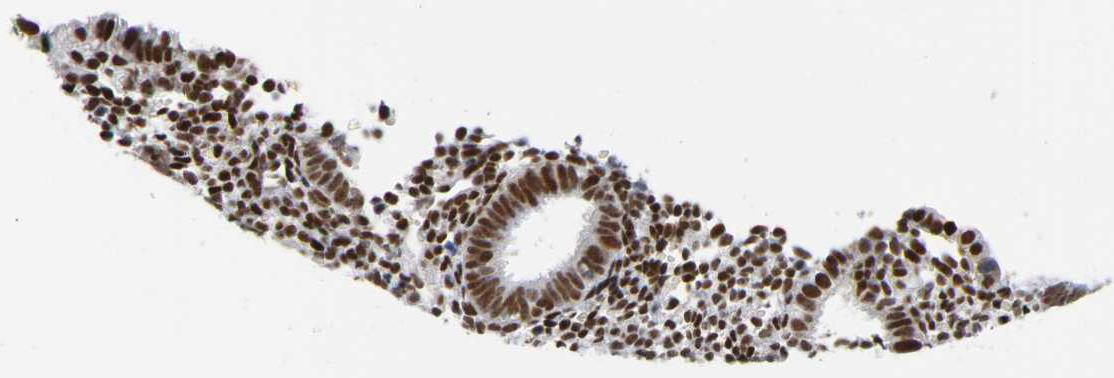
{"staining": {"intensity": "strong", "quantity": ">75%", "location": "nuclear"}, "tissue": "endometrium", "cell_type": "Cells in endometrial stroma", "image_type": "normal", "snomed": [{"axis": "morphology", "description": "Normal tissue, NOS"}, {"axis": "topography", "description": "Endometrium"}], "caption": "Immunohistochemical staining of benign human endometrium shows high levels of strong nuclear positivity in approximately >75% of cells in endometrial stroma. The staining was performed using DAB (3,3'-diaminobenzidine), with brown indicating positive protein expression. Nuclei are stained blue with hematoxylin.", "gene": "CREBBP", "patient": {"sex": "female", "age": 27}}